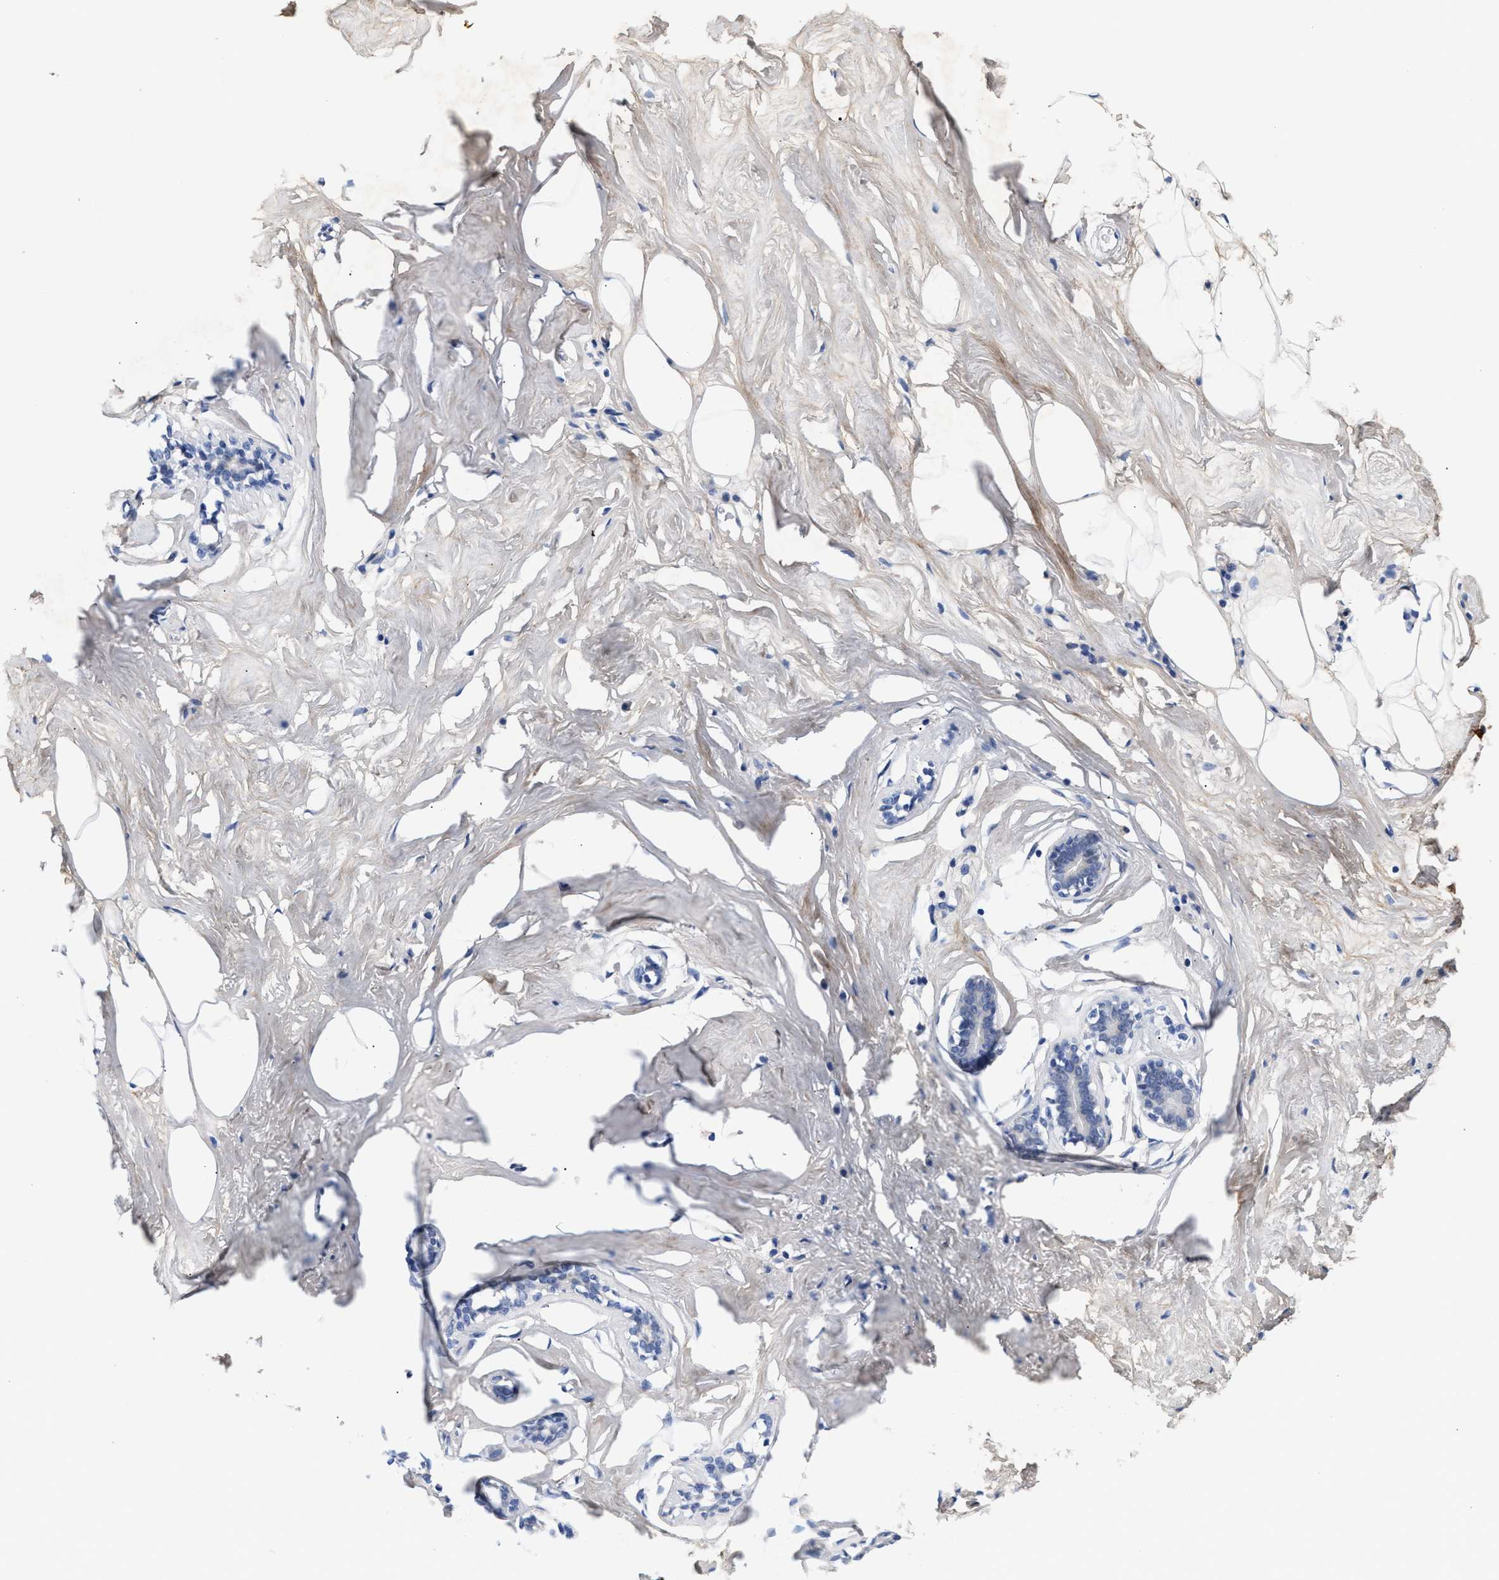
{"staining": {"intensity": "negative", "quantity": "none", "location": "none"}, "tissue": "adipose tissue", "cell_type": "Adipocytes", "image_type": "normal", "snomed": [{"axis": "morphology", "description": "Normal tissue, NOS"}, {"axis": "morphology", "description": "Fibrosis, NOS"}, {"axis": "topography", "description": "Breast"}, {"axis": "topography", "description": "Adipose tissue"}], "caption": "Unremarkable adipose tissue was stained to show a protein in brown. There is no significant staining in adipocytes. (Immunohistochemistry, brightfield microscopy, high magnification).", "gene": "ACTL7B", "patient": {"sex": "female", "age": 39}}